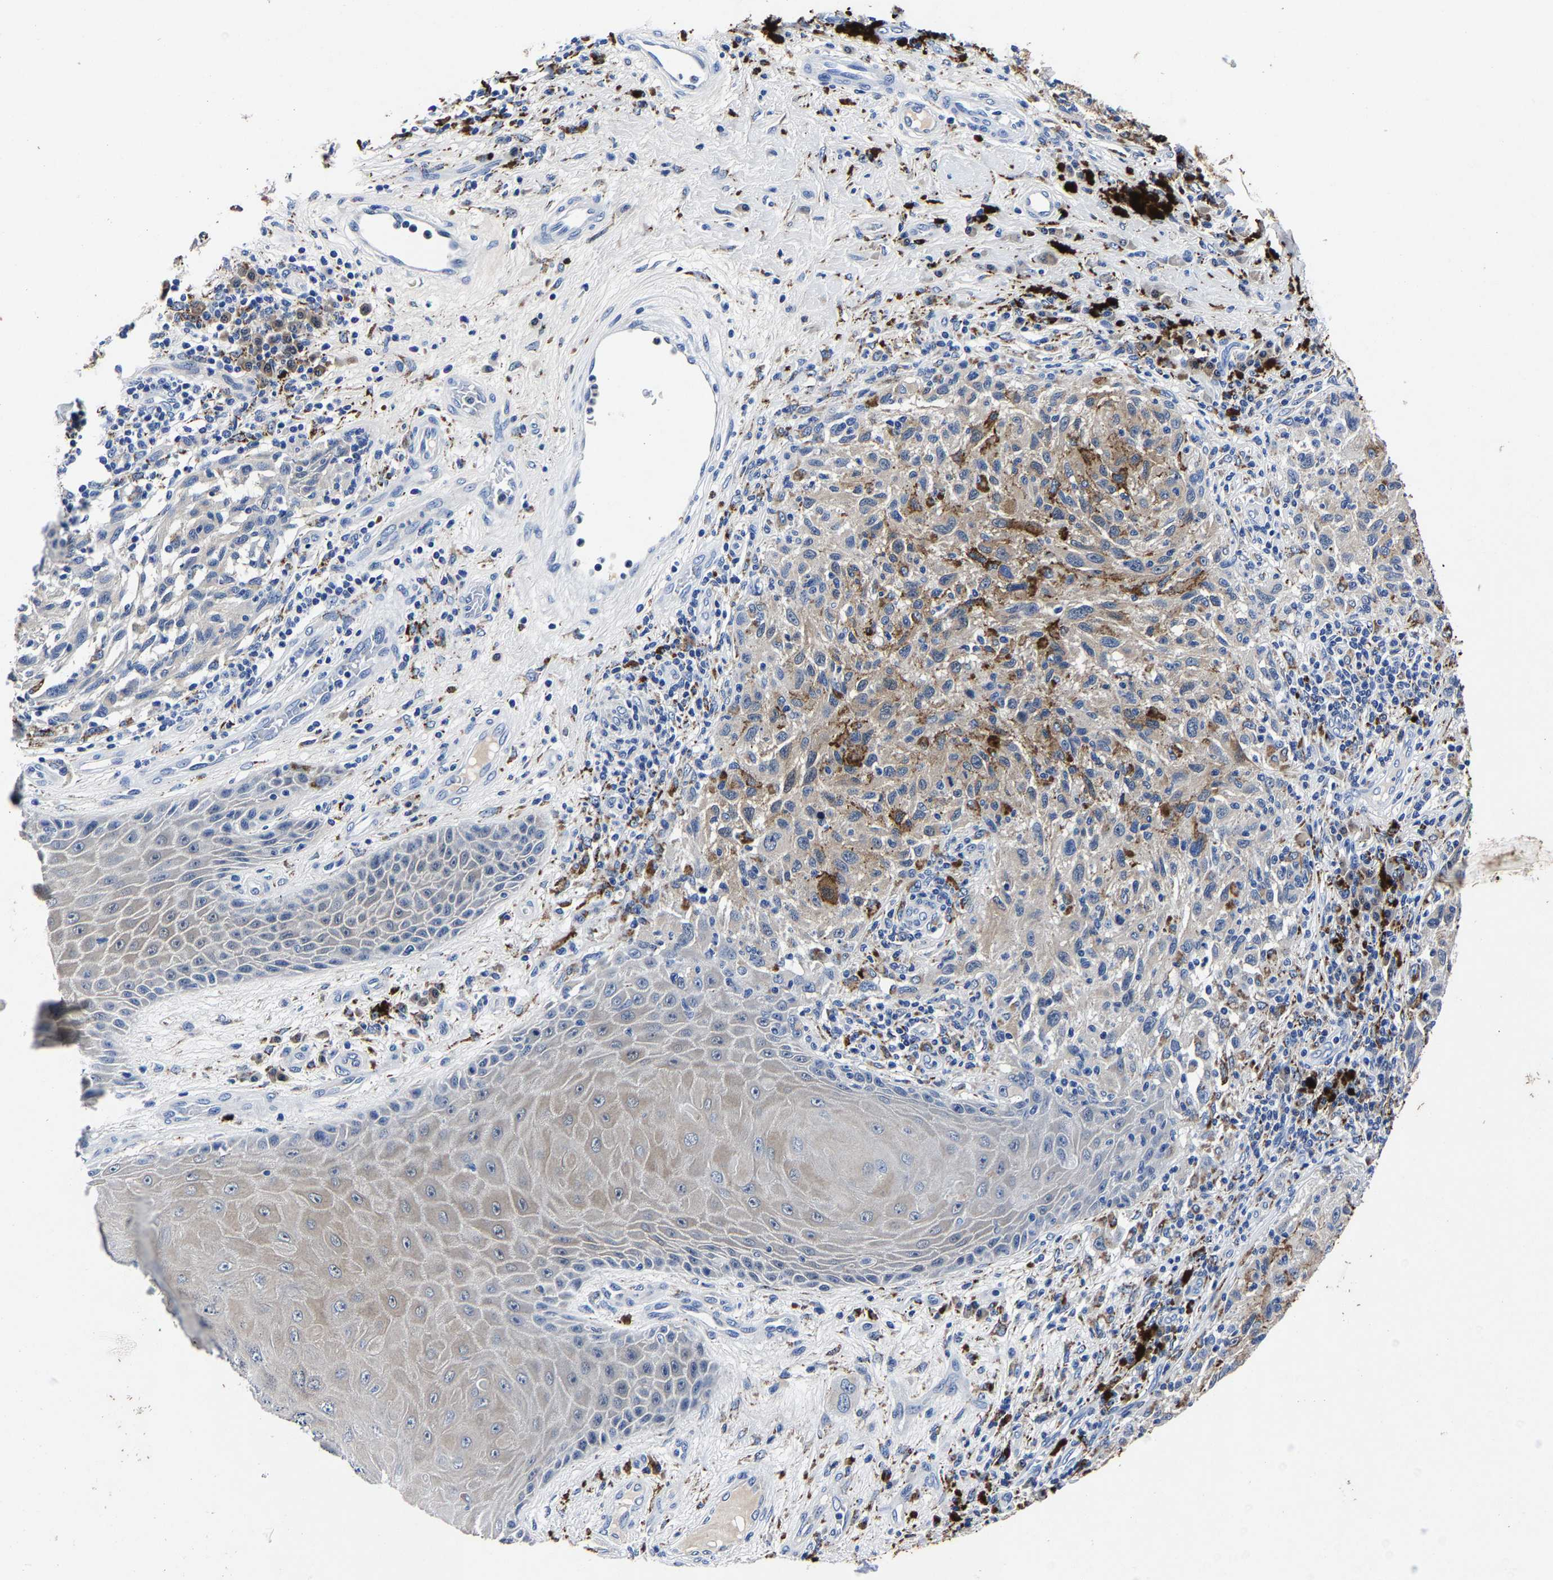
{"staining": {"intensity": "moderate", "quantity": "25%-75%", "location": "cytoplasmic/membranous"}, "tissue": "melanoma", "cell_type": "Tumor cells", "image_type": "cancer", "snomed": [{"axis": "morphology", "description": "Malignant melanoma, NOS"}, {"axis": "topography", "description": "Skin"}], "caption": "Human malignant melanoma stained with a brown dye exhibits moderate cytoplasmic/membranous positive staining in approximately 25%-75% of tumor cells.", "gene": "PSPH", "patient": {"sex": "female", "age": 73}}